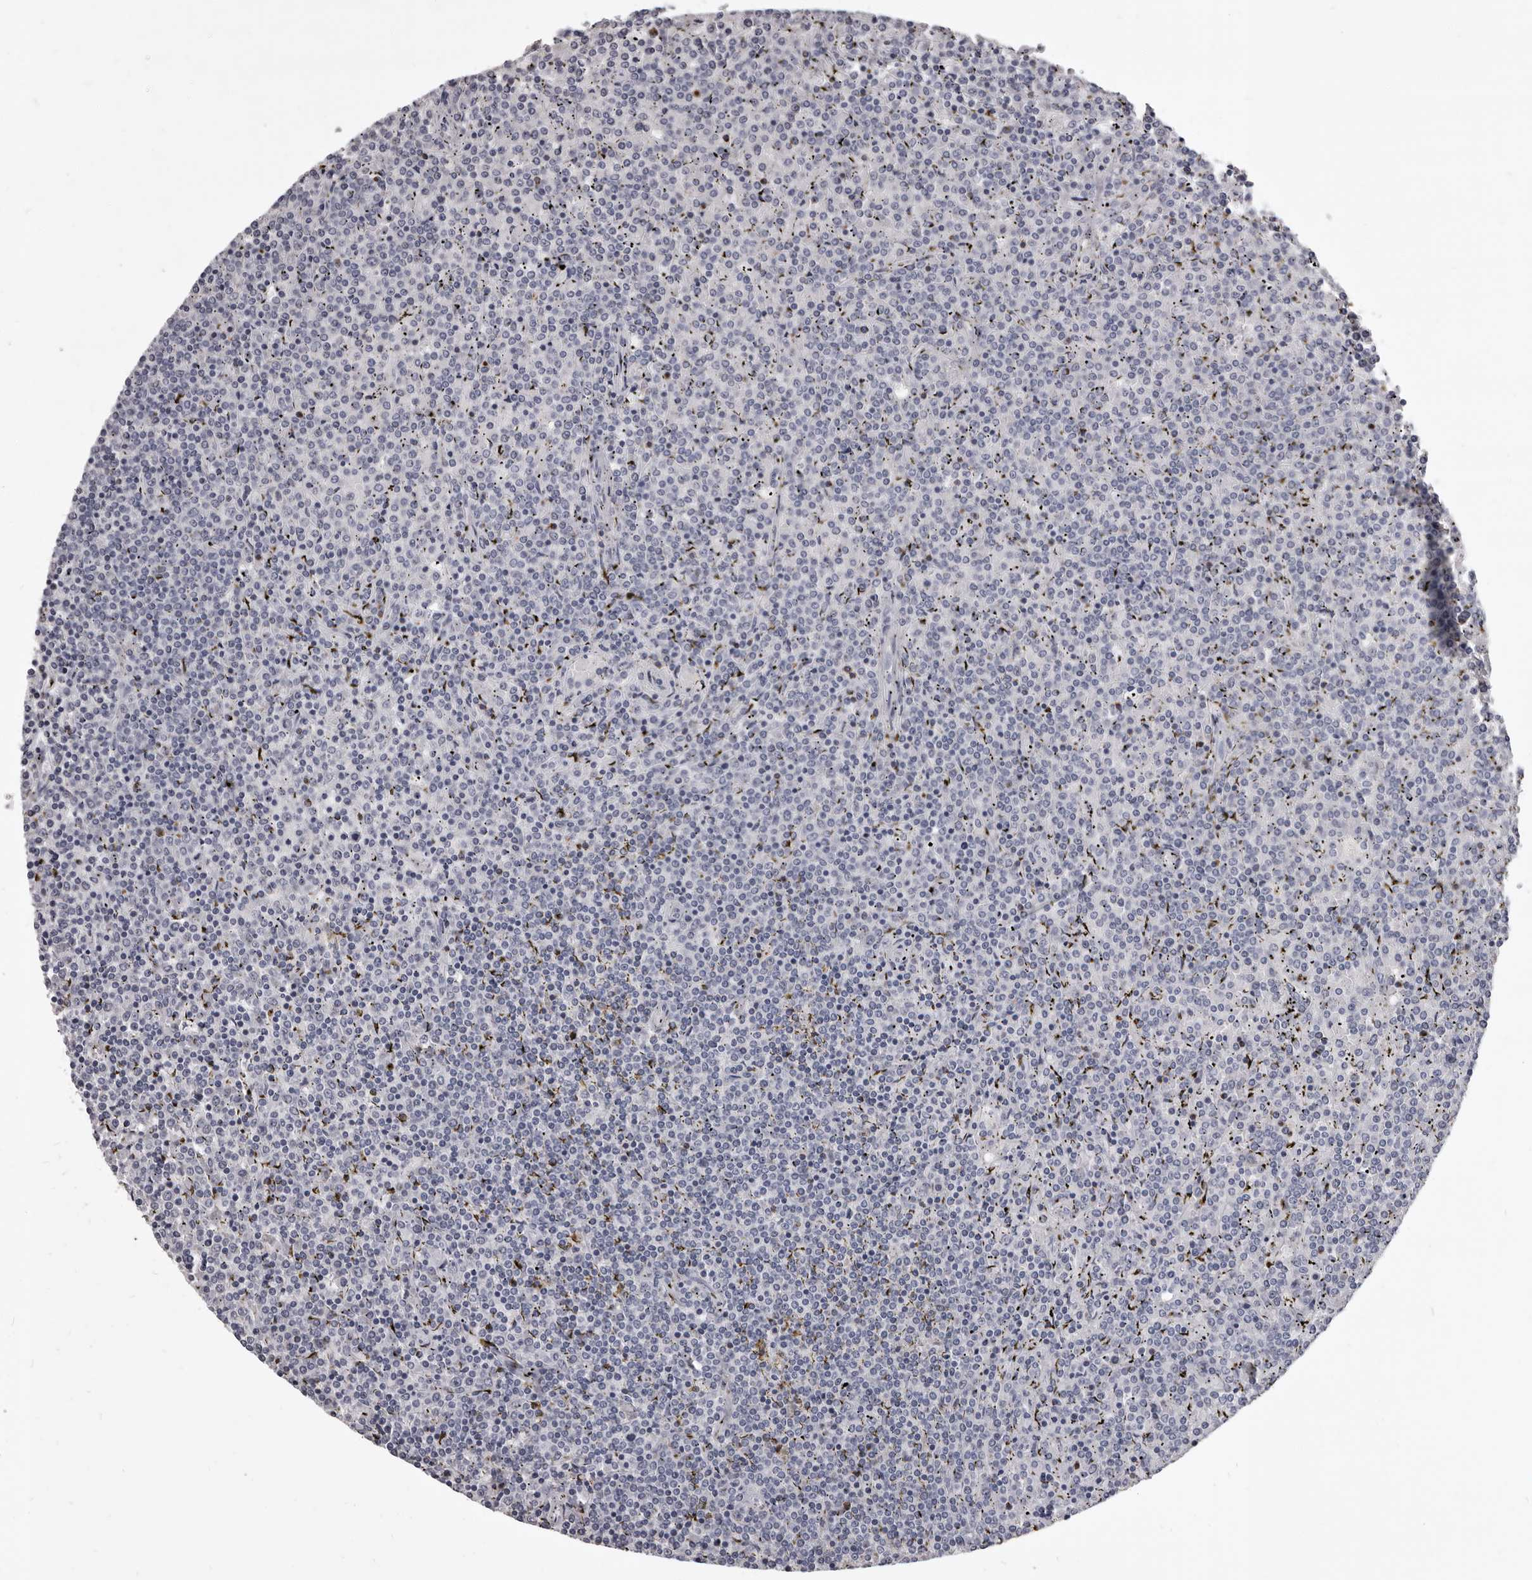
{"staining": {"intensity": "negative", "quantity": "none", "location": "none"}, "tissue": "lymphoma", "cell_type": "Tumor cells", "image_type": "cancer", "snomed": [{"axis": "morphology", "description": "Malignant lymphoma, non-Hodgkin's type, Low grade"}, {"axis": "topography", "description": "Spleen"}], "caption": "IHC of lymphoma demonstrates no expression in tumor cells.", "gene": "GZMH", "patient": {"sex": "female", "age": 19}}